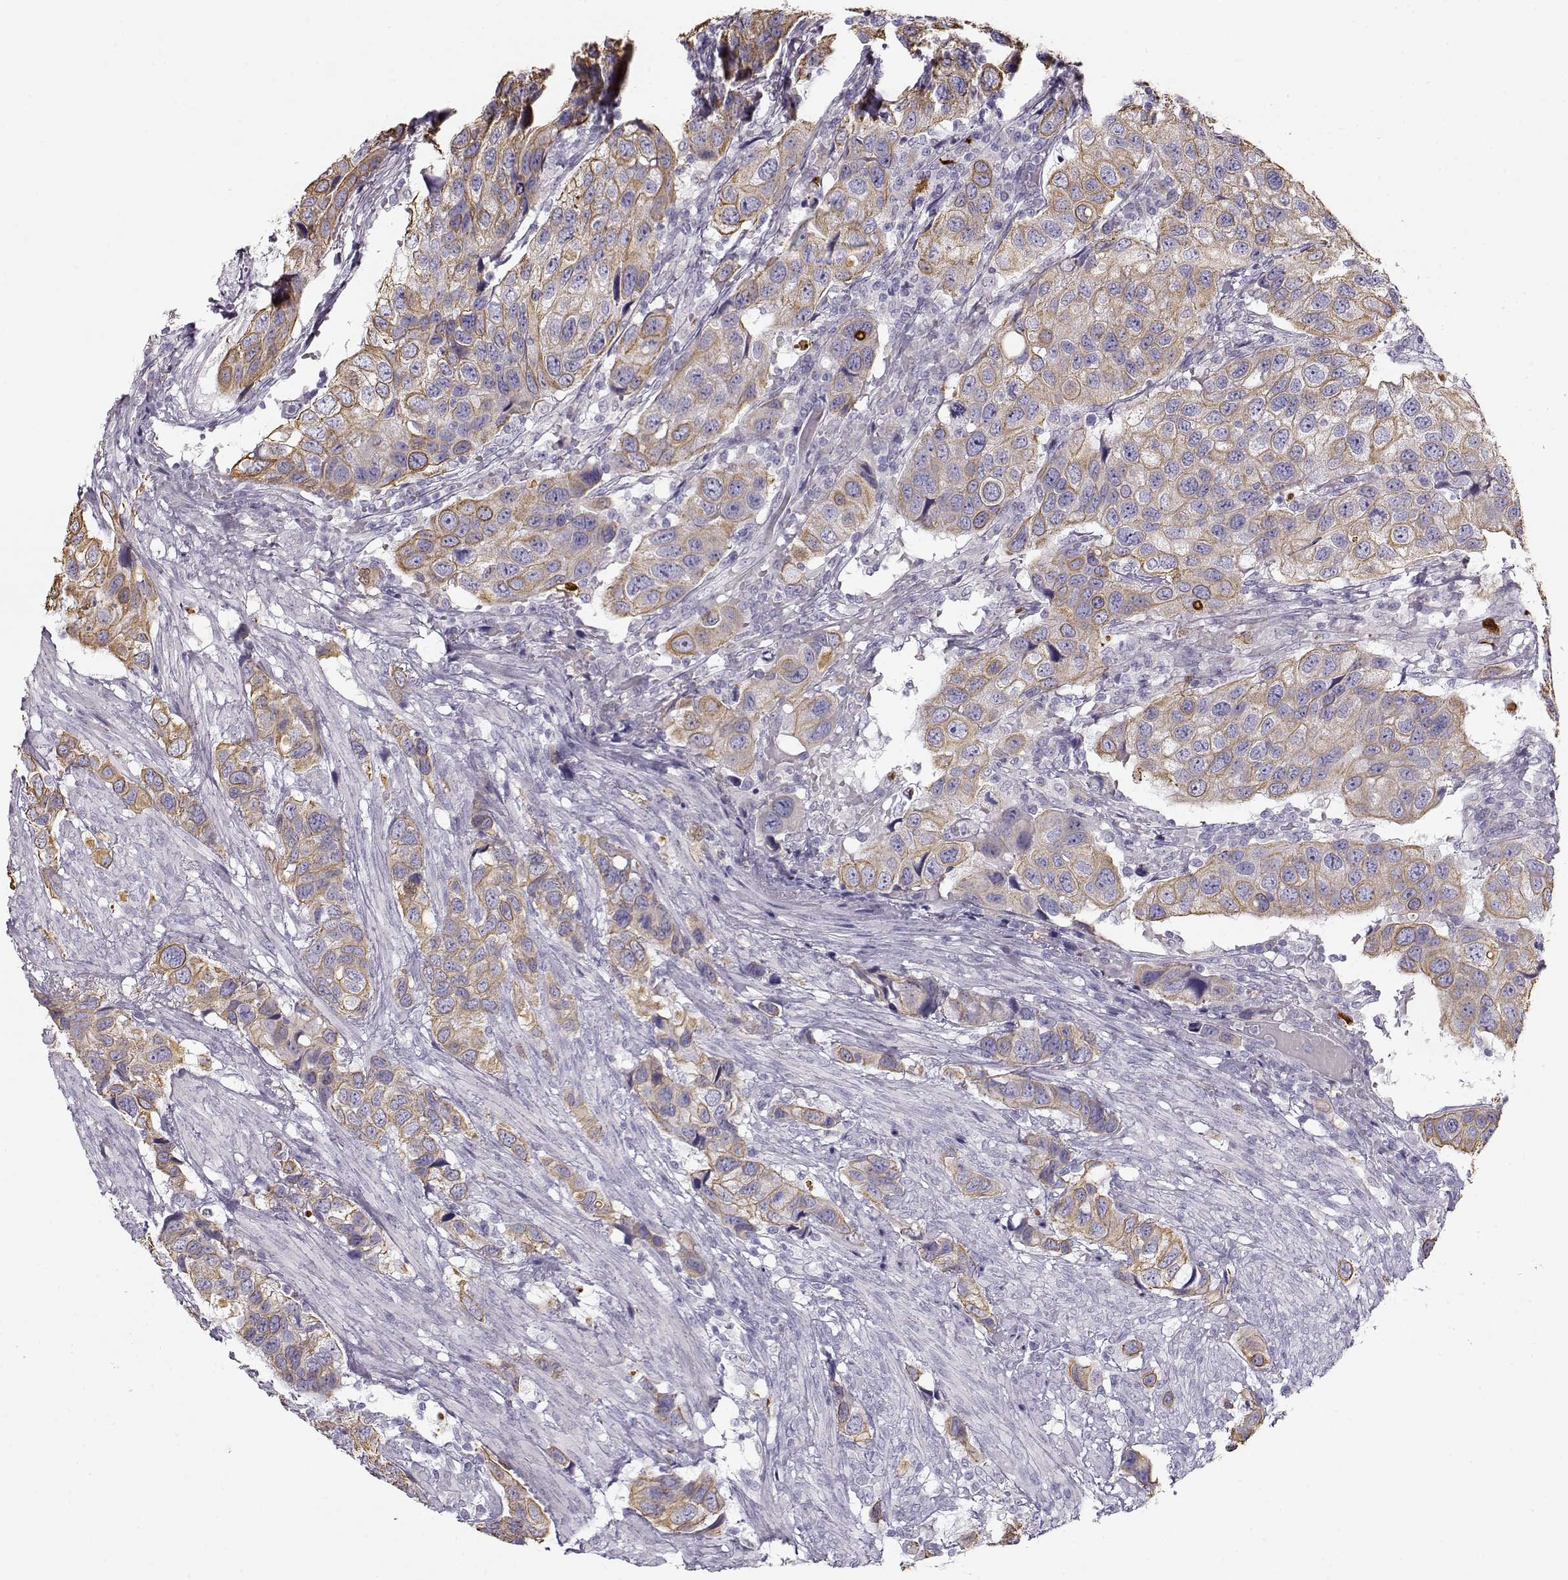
{"staining": {"intensity": "moderate", "quantity": "25%-75%", "location": "cytoplasmic/membranous"}, "tissue": "urothelial cancer", "cell_type": "Tumor cells", "image_type": "cancer", "snomed": [{"axis": "morphology", "description": "Urothelial carcinoma, High grade"}, {"axis": "topography", "description": "Urinary bladder"}], "caption": "Immunohistochemistry staining of urothelial cancer, which reveals medium levels of moderate cytoplasmic/membranous staining in approximately 25%-75% of tumor cells indicating moderate cytoplasmic/membranous protein positivity. The staining was performed using DAB (brown) for protein detection and nuclei were counterstained in hematoxylin (blue).", "gene": "S100B", "patient": {"sex": "male", "age": 79}}